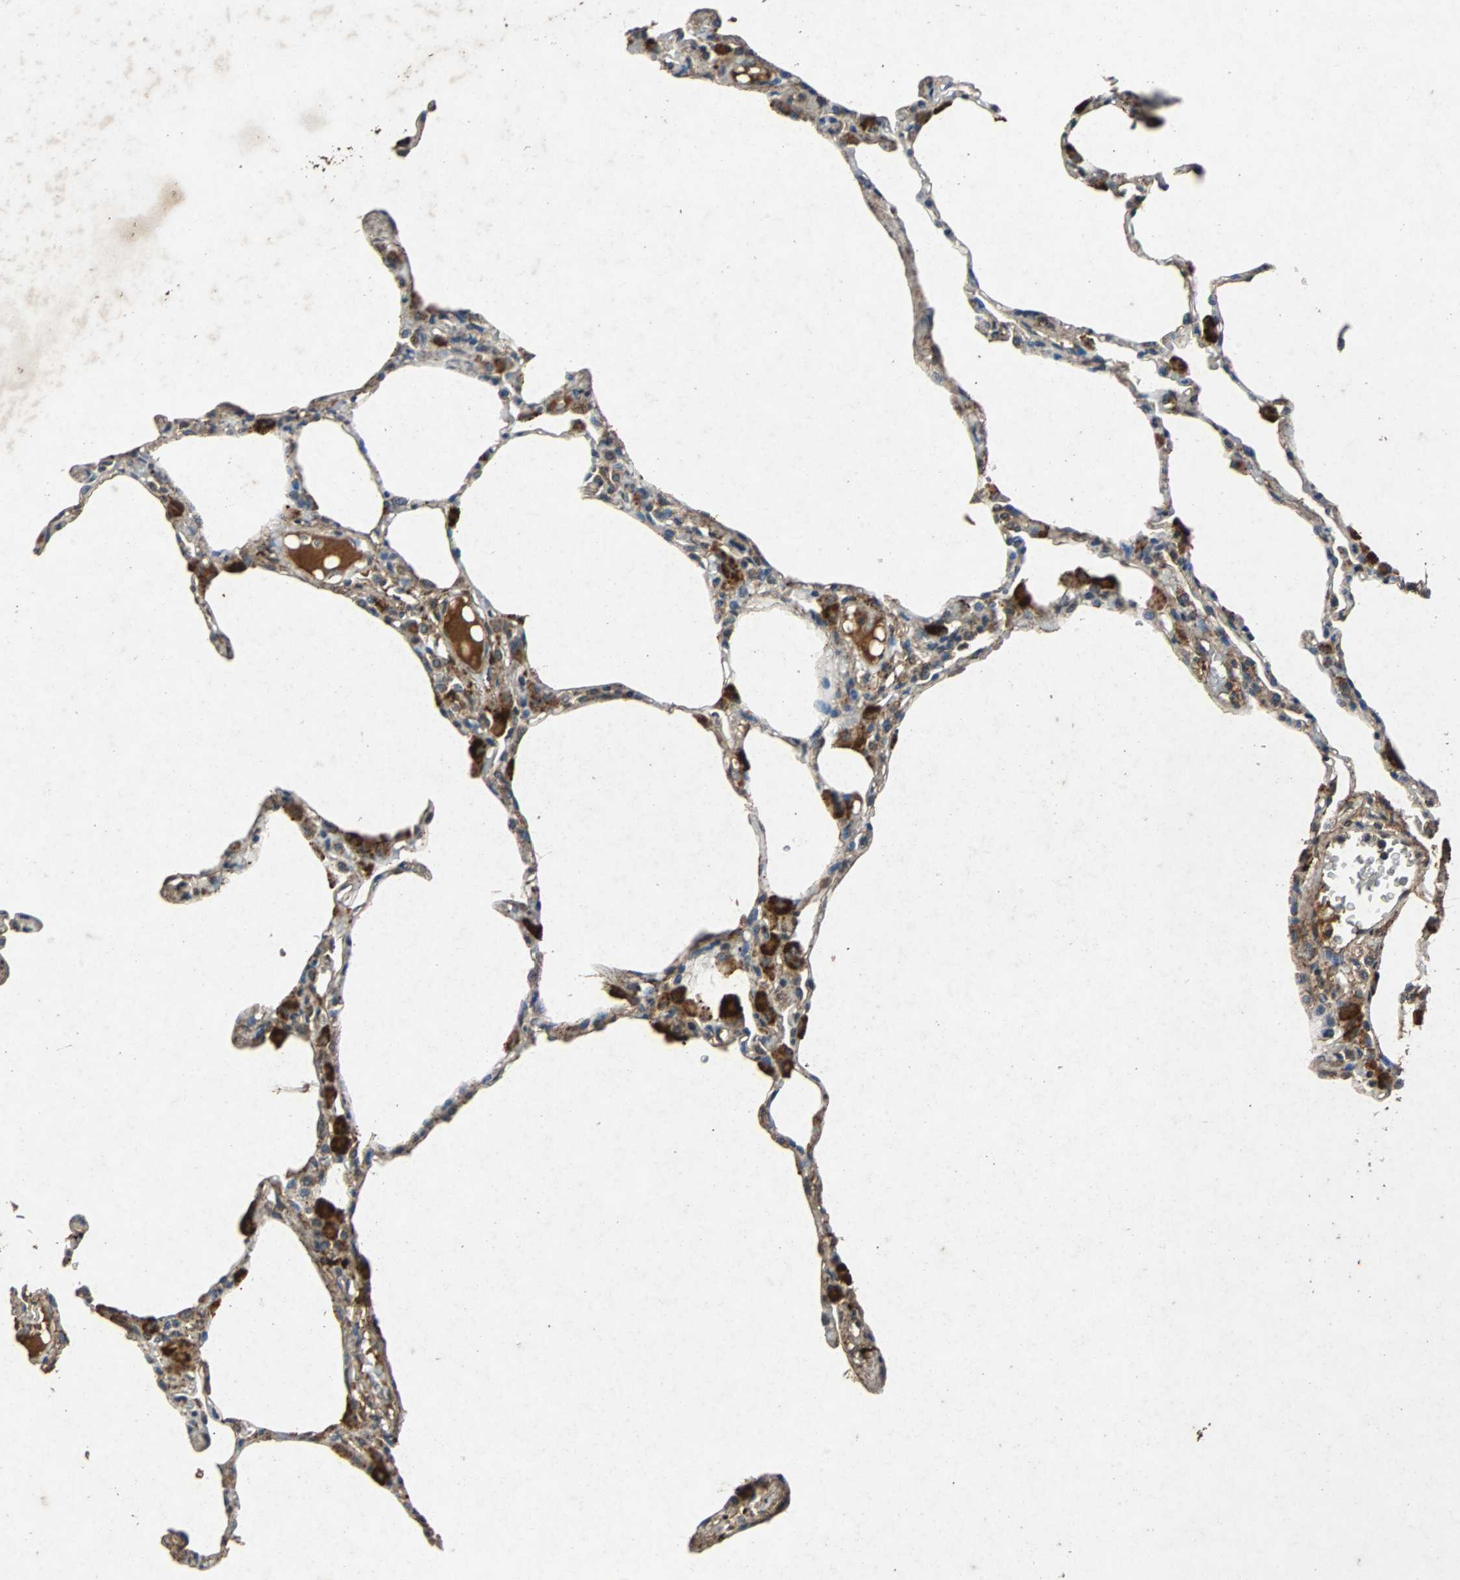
{"staining": {"intensity": "weak", "quantity": ">75%", "location": "cytoplasmic/membranous"}, "tissue": "lung", "cell_type": "Alveolar cells", "image_type": "normal", "snomed": [{"axis": "morphology", "description": "Normal tissue, NOS"}, {"axis": "topography", "description": "Lung"}], "caption": "Lung stained with immunohistochemistry displays weak cytoplasmic/membranous staining in approximately >75% of alveolar cells.", "gene": "NAA10", "patient": {"sex": "female", "age": 49}}